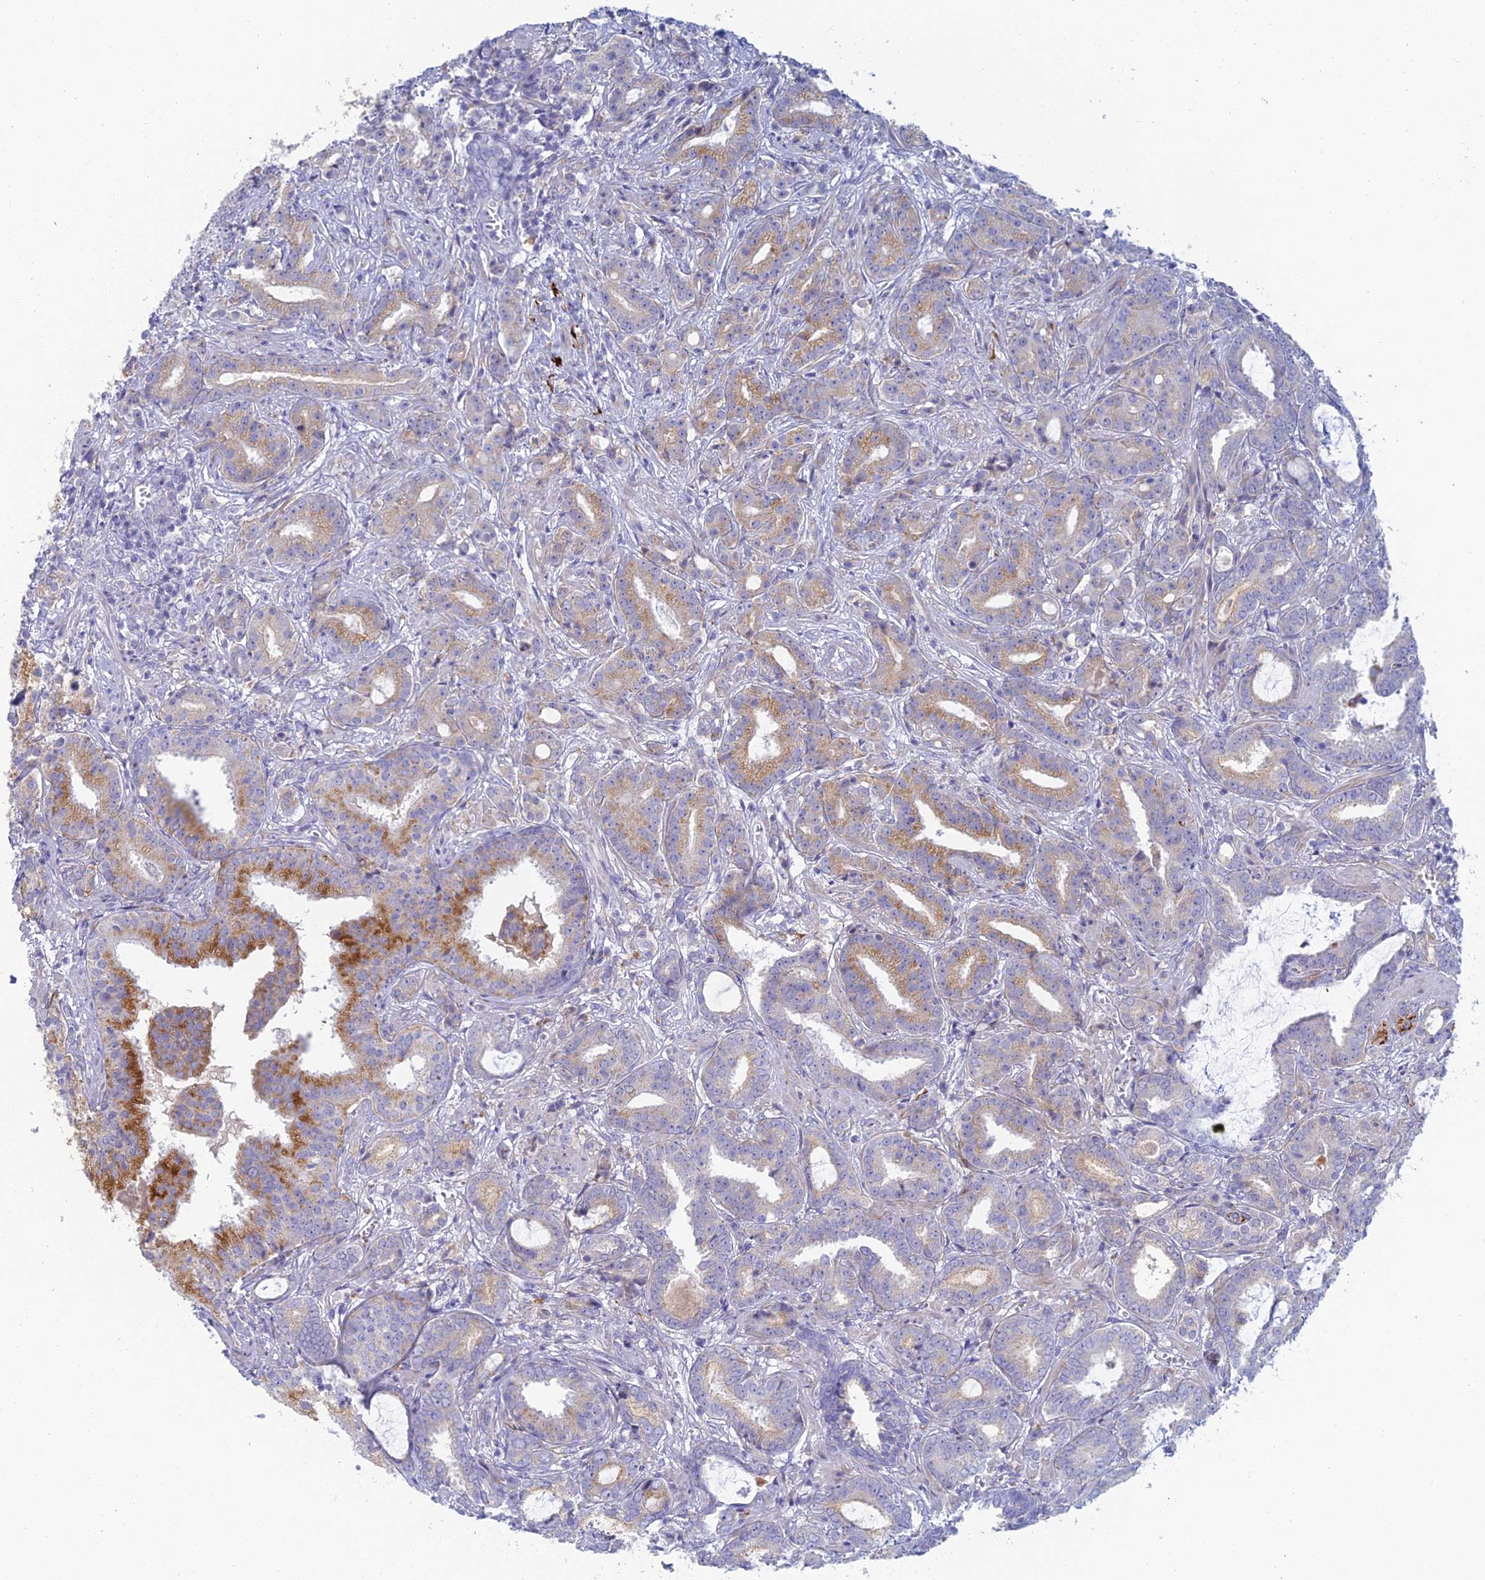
{"staining": {"intensity": "moderate", "quantity": "<25%", "location": "cytoplasmic/membranous"}, "tissue": "prostate cancer", "cell_type": "Tumor cells", "image_type": "cancer", "snomed": [{"axis": "morphology", "description": "Adenocarcinoma, High grade"}, {"axis": "topography", "description": "Prostate and seminal vesicle, NOS"}], "caption": "Human prostate cancer stained with a protein marker displays moderate staining in tumor cells.", "gene": "FERD3L", "patient": {"sex": "male", "age": 67}}